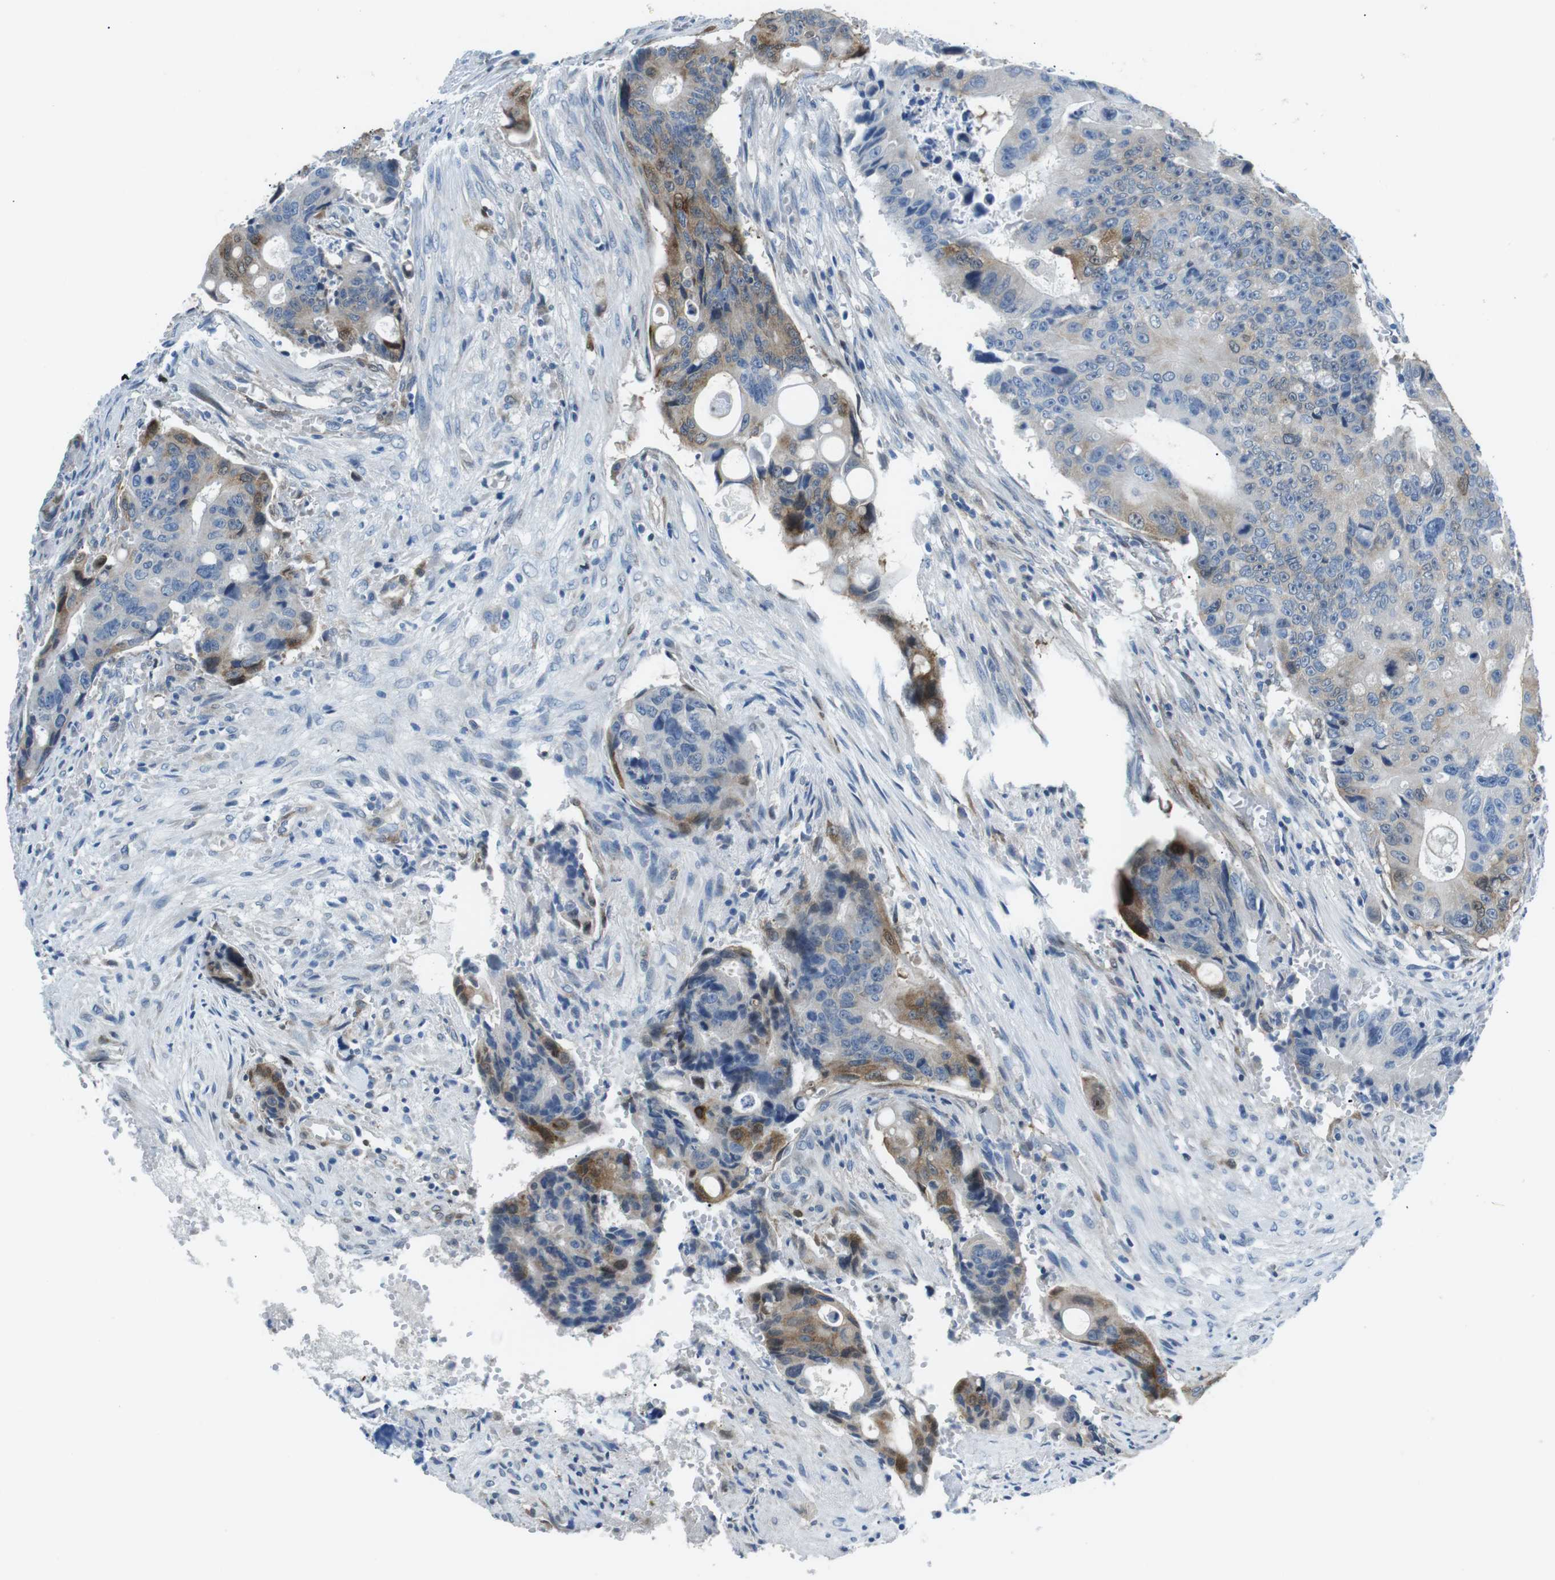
{"staining": {"intensity": "moderate", "quantity": "<25%", "location": "cytoplasmic/membranous"}, "tissue": "colorectal cancer", "cell_type": "Tumor cells", "image_type": "cancer", "snomed": [{"axis": "morphology", "description": "Adenocarcinoma, NOS"}, {"axis": "topography", "description": "Colon"}], "caption": "An image of human colorectal cancer stained for a protein demonstrates moderate cytoplasmic/membranous brown staining in tumor cells.", "gene": "PHLDA1", "patient": {"sex": "female", "age": 57}}